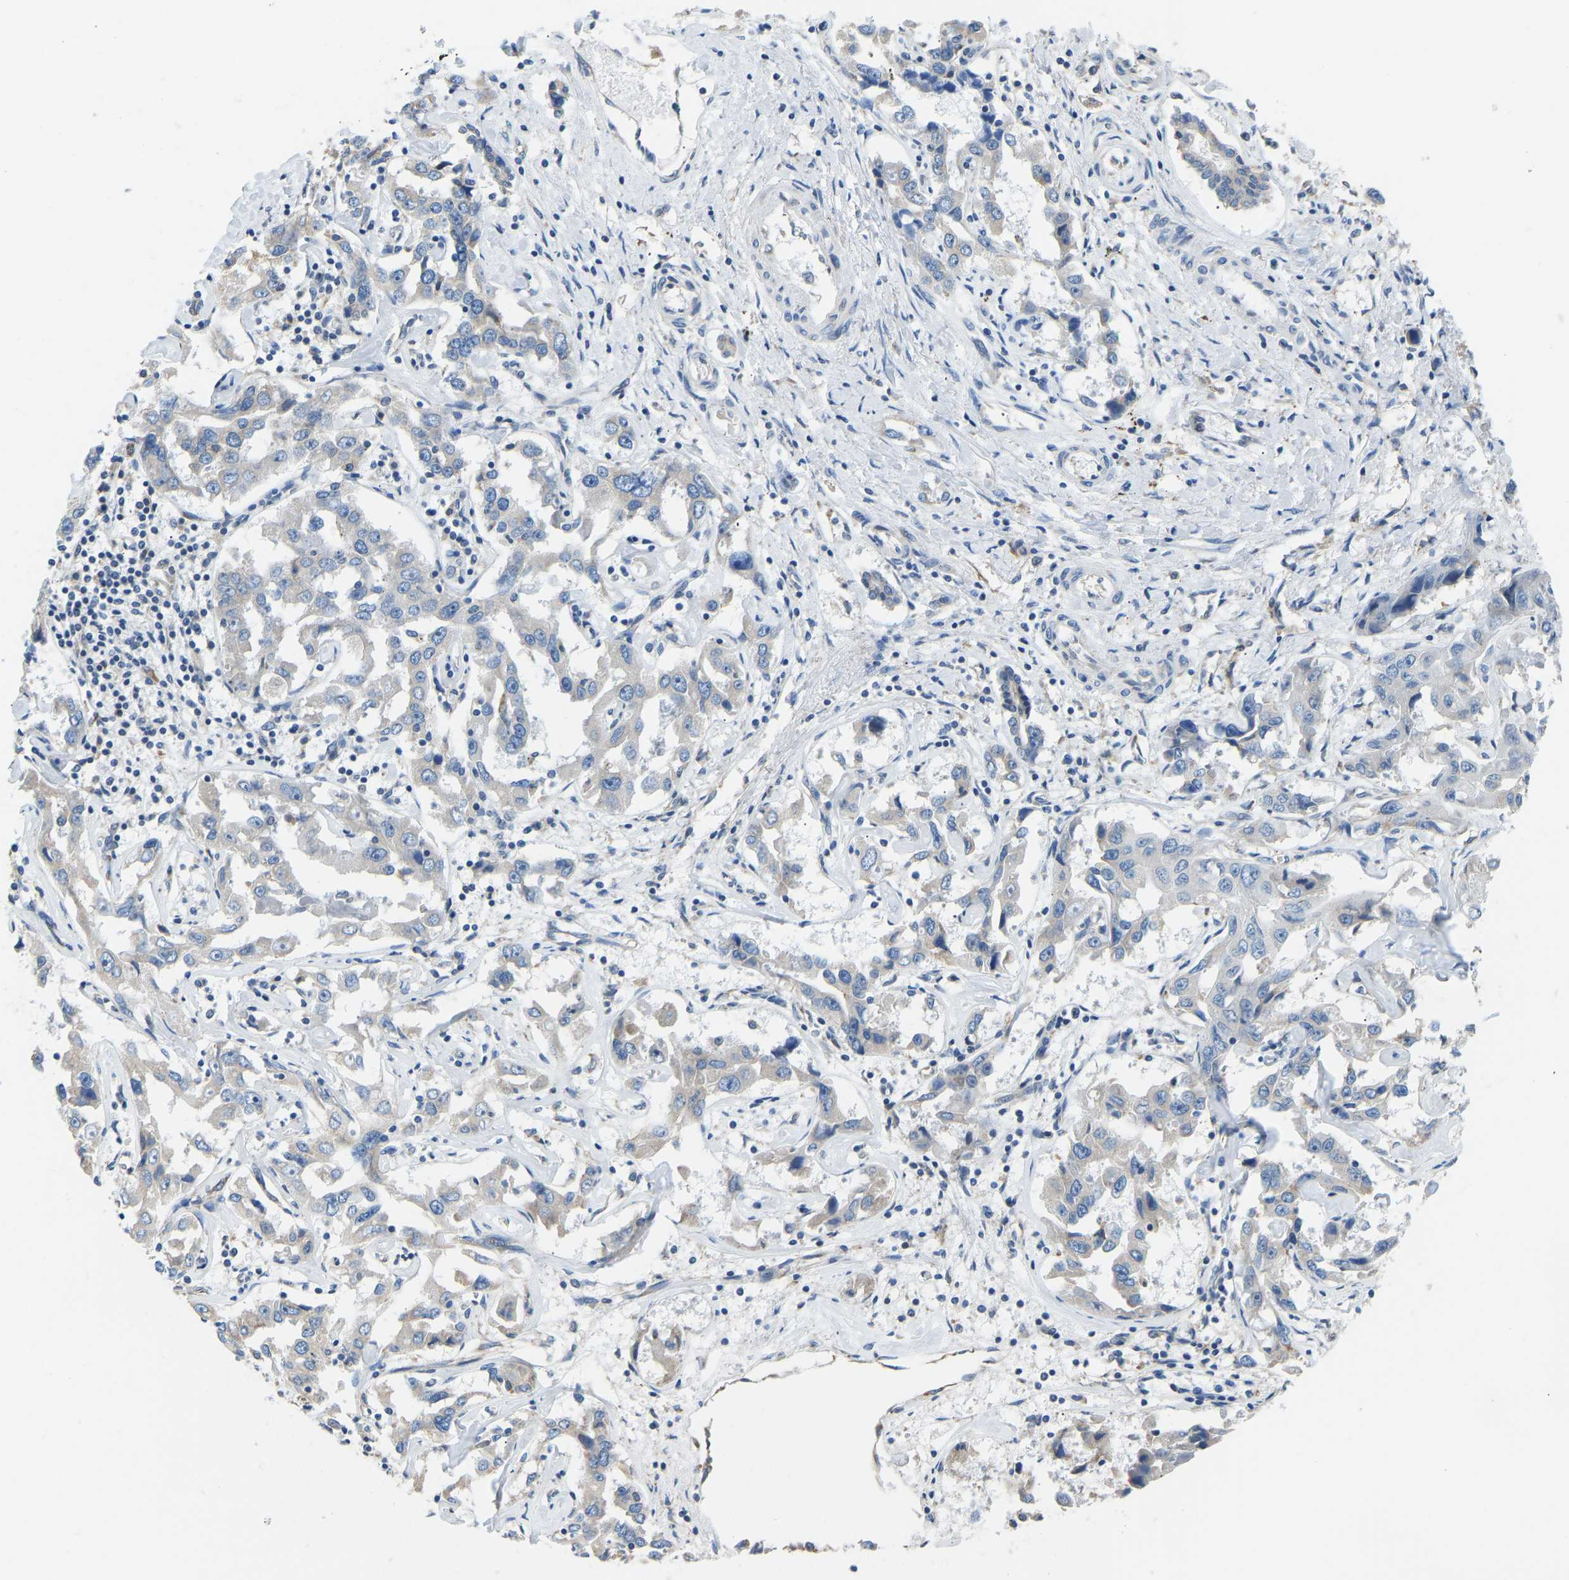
{"staining": {"intensity": "negative", "quantity": "none", "location": "none"}, "tissue": "liver cancer", "cell_type": "Tumor cells", "image_type": "cancer", "snomed": [{"axis": "morphology", "description": "Cholangiocarcinoma"}, {"axis": "topography", "description": "Liver"}], "caption": "High magnification brightfield microscopy of liver cancer (cholangiocarcinoma) stained with DAB (brown) and counterstained with hematoxylin (blue): tumor cells show no significant positivity.", "gene": "VRK1", "patient": {"sex": "male", "age": 59}}